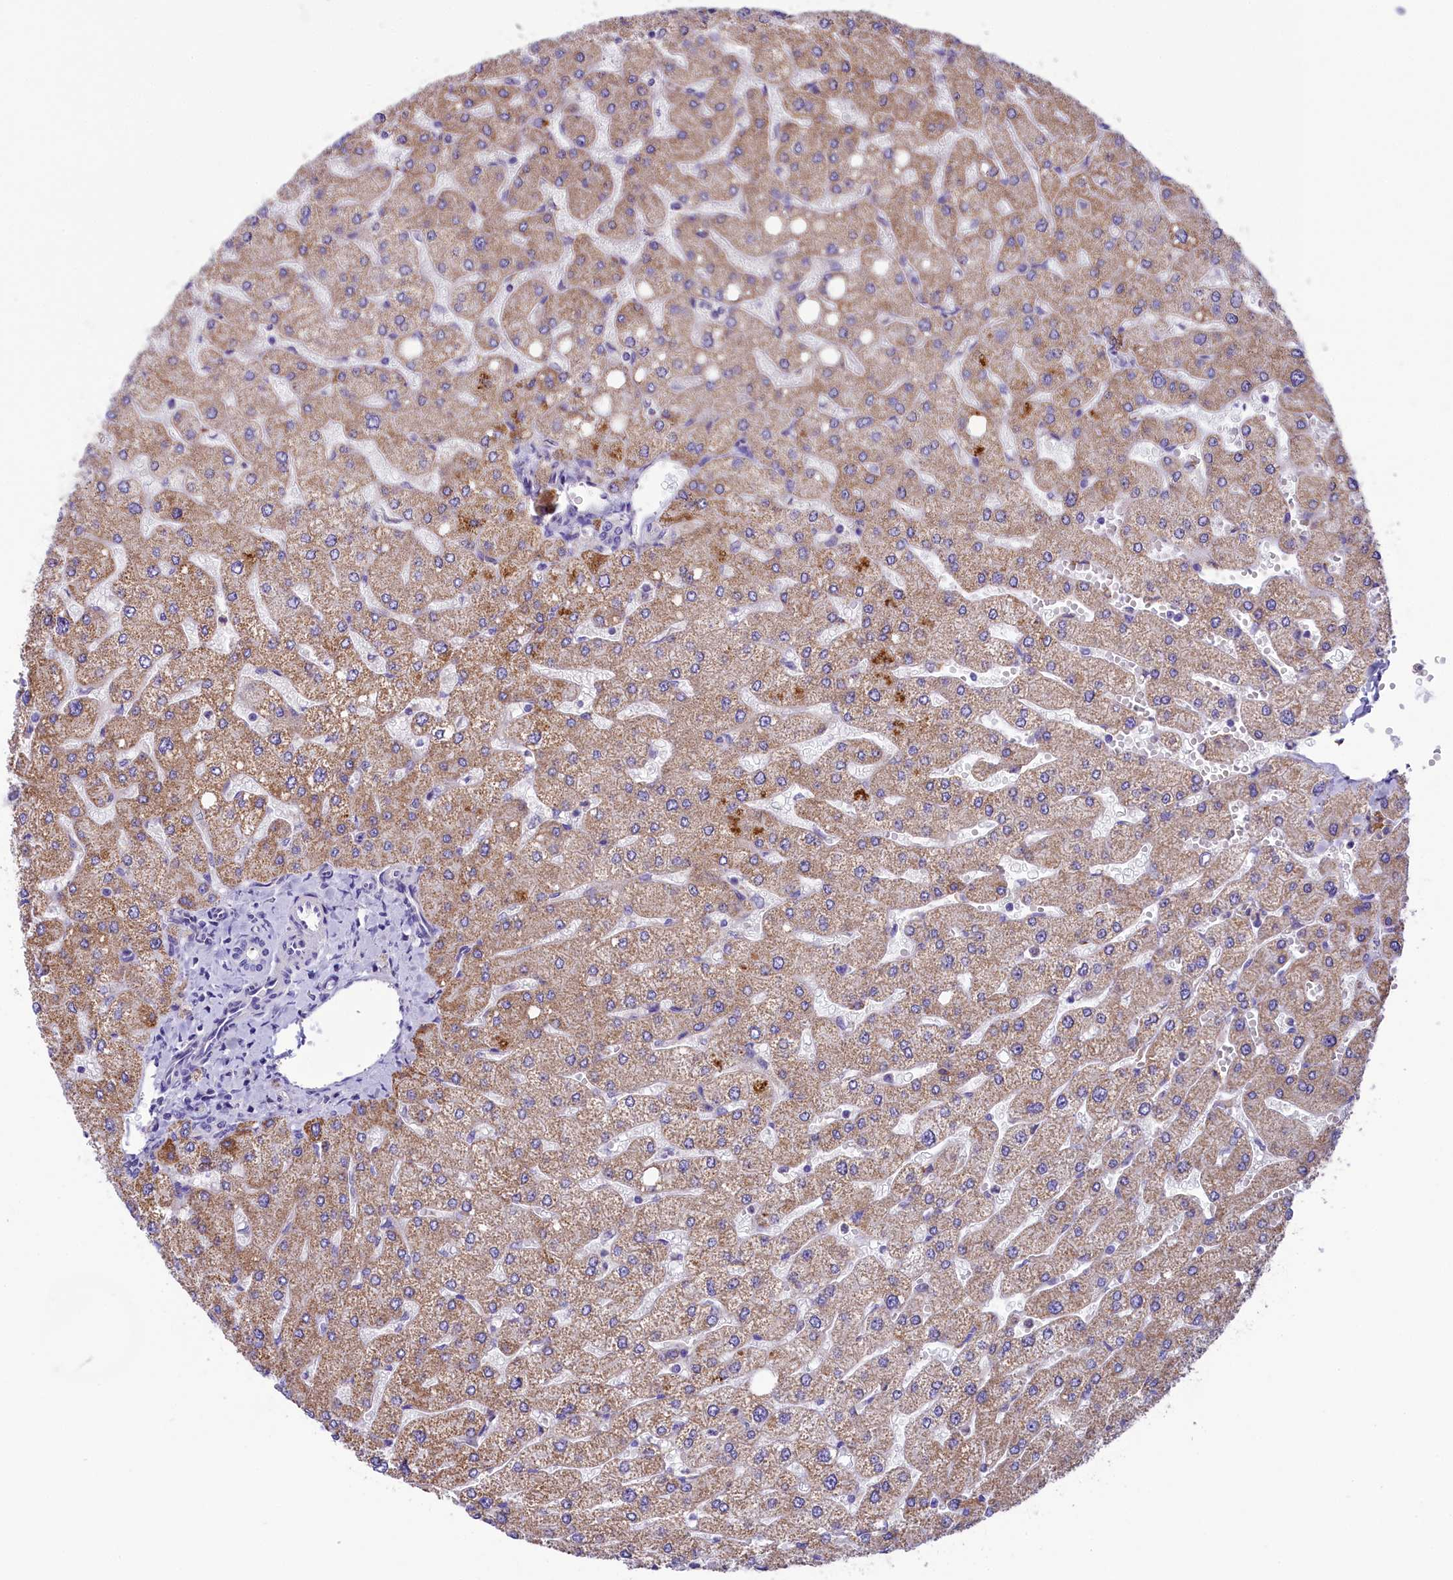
{"staining": {"intensity": "negative", "quantity": "none", "location": "none"}, "tissue": "liver", "cell_type": "Cholangiocytes", "image_type": "normal", "snomed": [{"axis": "morphology", "description": "Normal tissue, NOS"}, {"axis": "topography", "description": "Liver"}], "caption": "Protein analysis of unremarkable liver exhibits no significant expression in cholangiocytes.", "gene": "DNAJB9", "patient": {"sex": "male", "age": 55}}